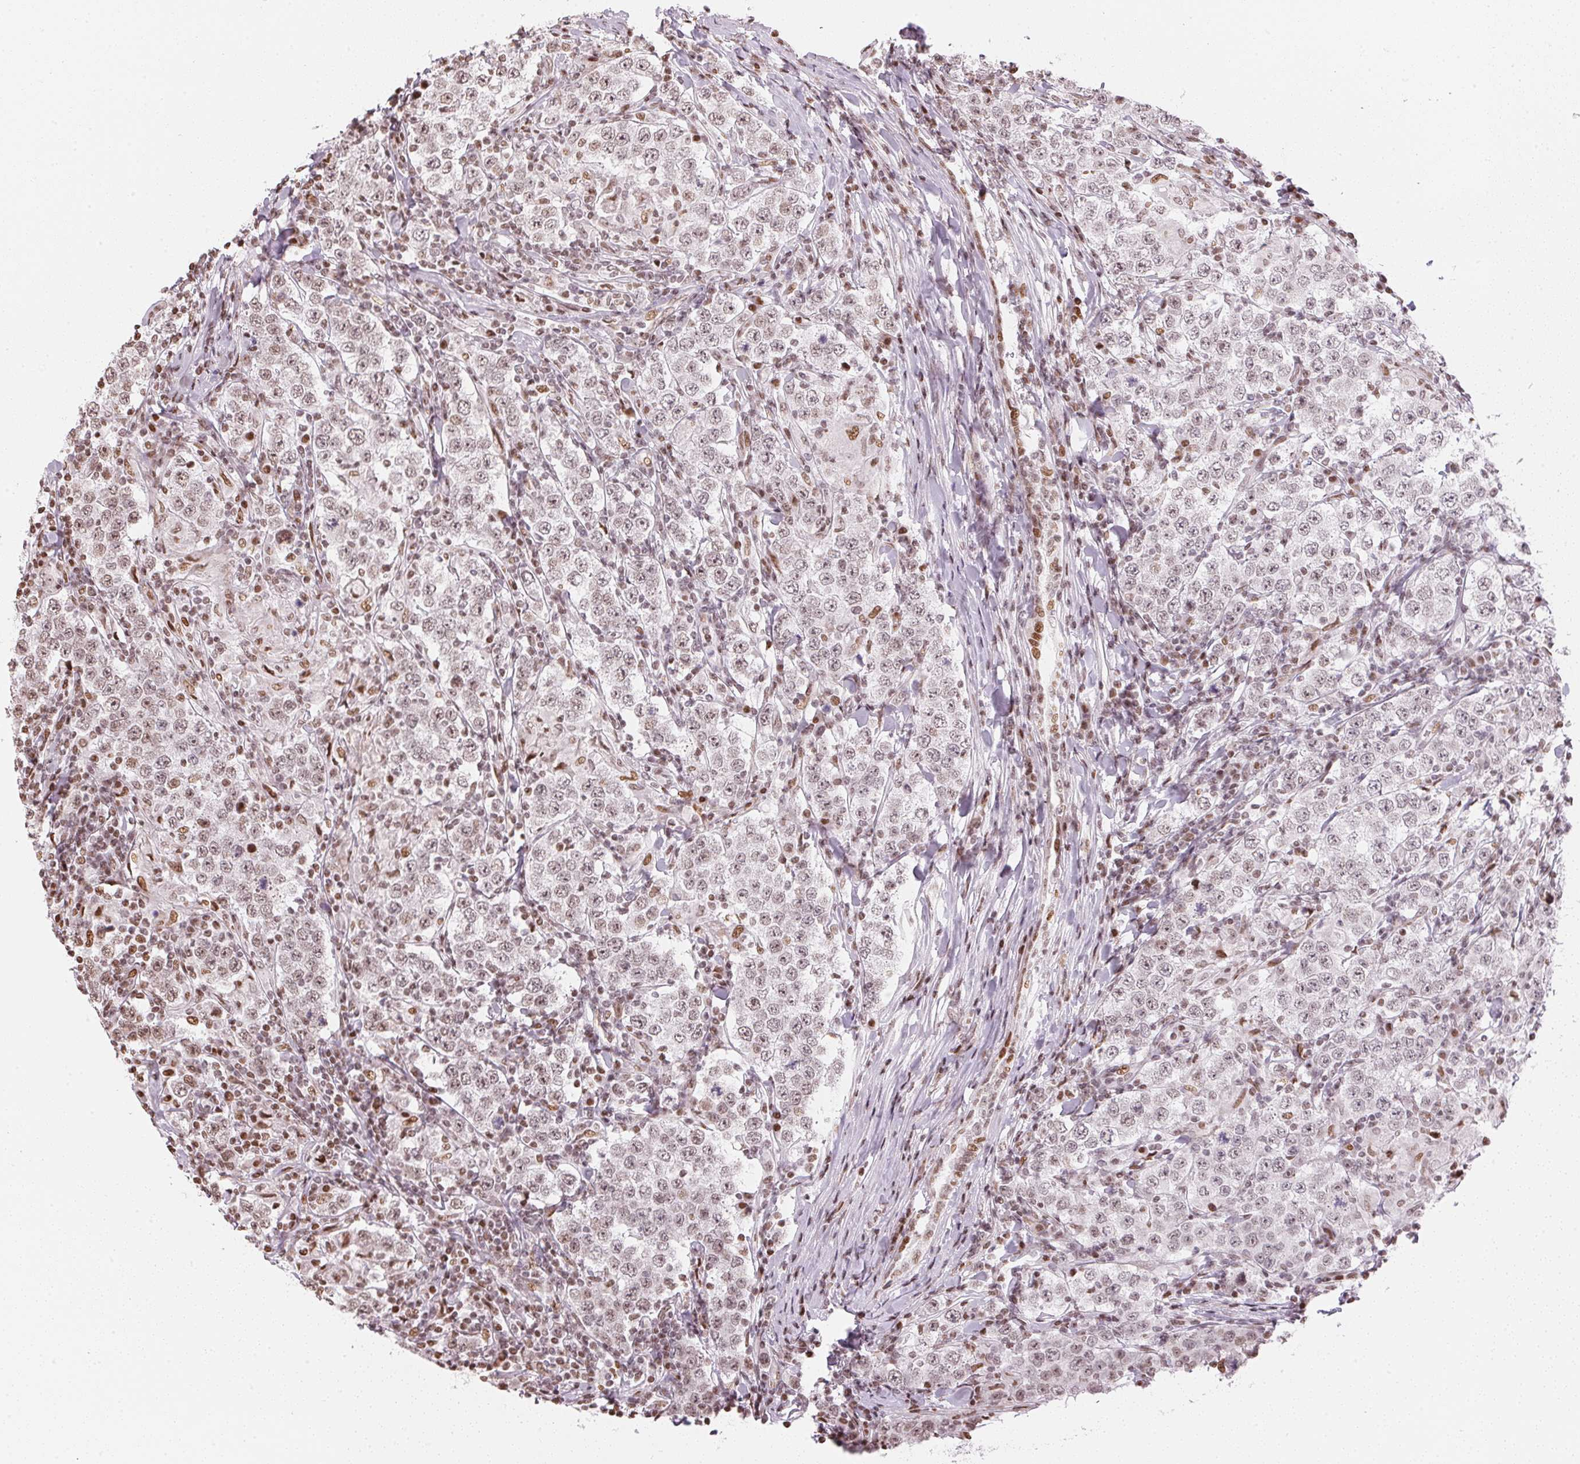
{"staining": {"intensity": "weak", "quantity": "25%-75%", "location": "nuclear"}, "tissue": "testis cancer", "cell_type": "Tumor cells", "image_type": "cancer", "snomed": [{"axis": "morphology", "description": "Seminoma, NOS"}, {"axis": "morphology", "description": "Carcinoma, Embryonal, NOS"}, {"axis": "topography", "description": "Testis"}], "caption": "A brown stain labels weak nuclear expression of a protein in testis cancer (seminoma) tumor cells.", "gene": "KAT6A", "patient": {"sex": "male", "age": 41}}